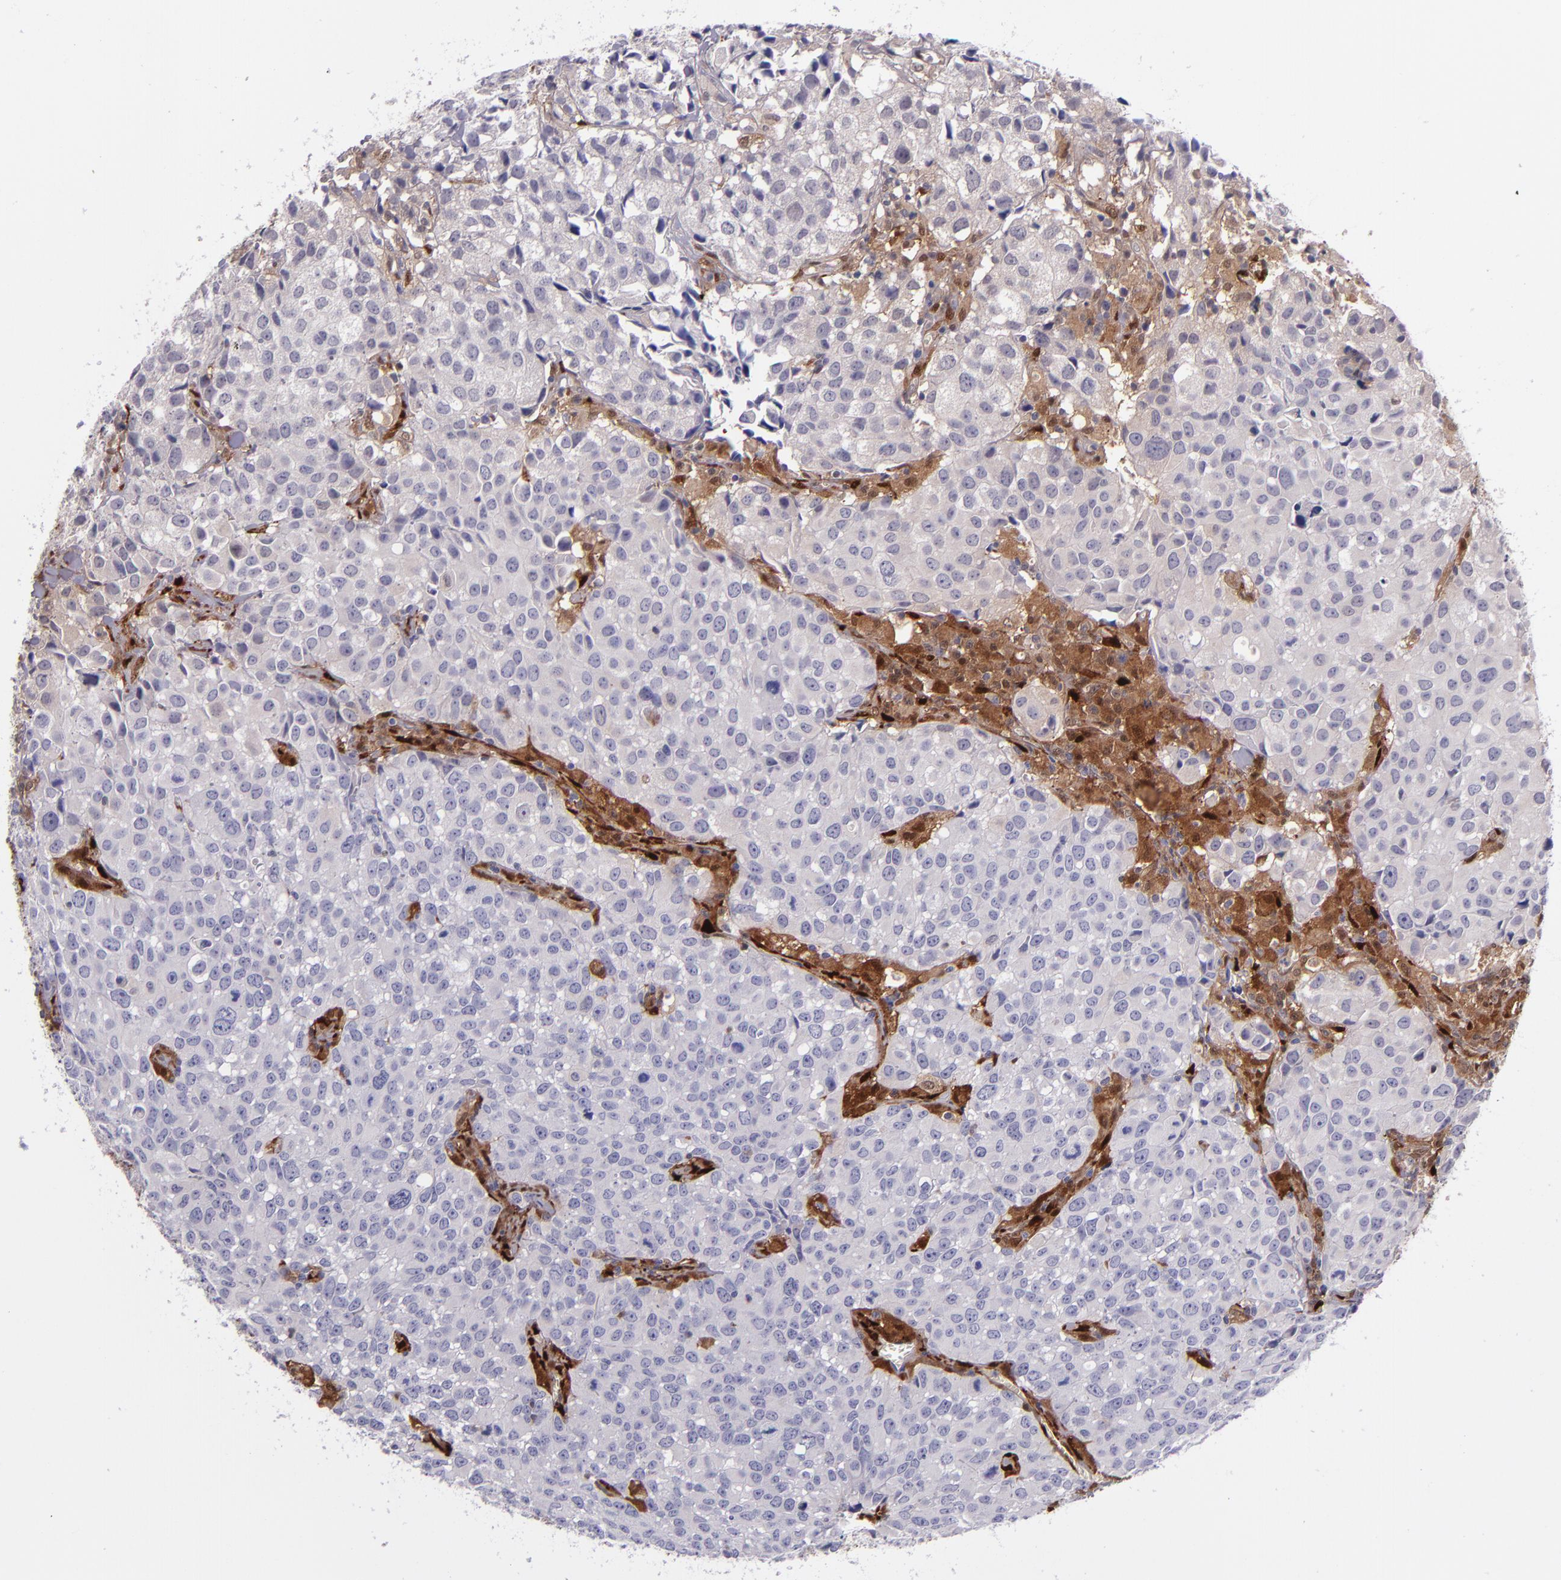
{"staining": {"intensity": "negative", "quantity": "none", "location": "none"}, "tissue": "urothelial cancer", "cell_type": "Tumor cells", "image_type": "cancer", "snomed": [{"axis": "morphology", "description": "Urothelial carcinoma, High grade"}, {"axis": "topography", "description": "Urinary bladder"}], "caption": "Human urothelial cancer stained for a protein using immunohistochemistry (IHC) displays no expression in tumor cells.", "gene": "LGALS1", "patient": {"sex": "female", "age": 75}}